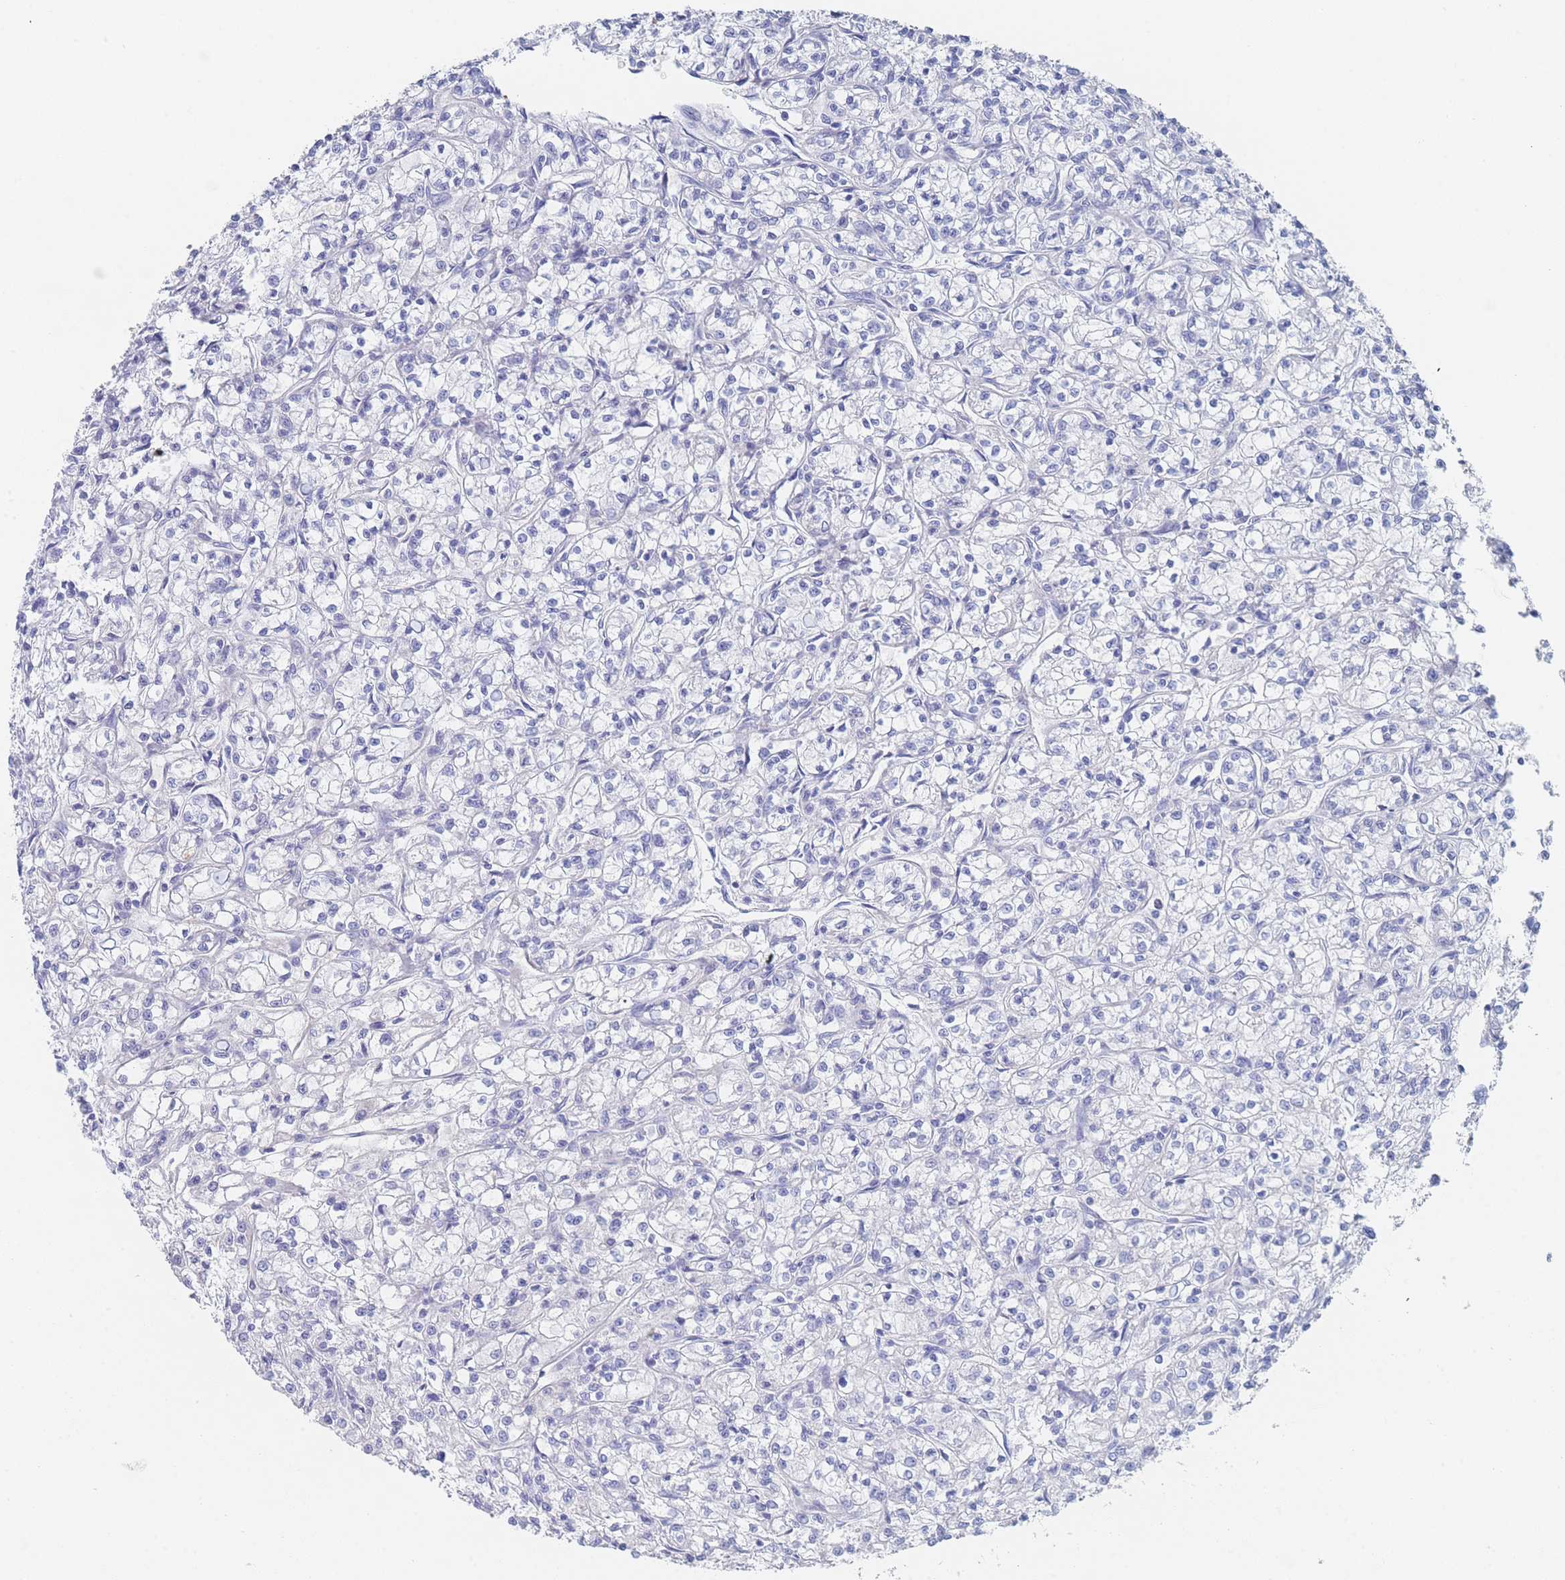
{"staining": {"intensity": "negative", "quantity": "none", "location": "none"}, "tissue": "renal cancer", "cell_type": "Tumor cells", "image_type": "cancer", "snomed": [{"axis": "morphology", "description": "Adenocarcinoma, NOS"}, {"axis": "topography", "description": "Kidney"}], "caption": "This is an immunohistochemistry (IHC) histopathology image of renal adenocarcinoma. There is no staining in tumor cells.", "gene": "SLC25A35", "patient": {"sex": "female", "age": 59}}